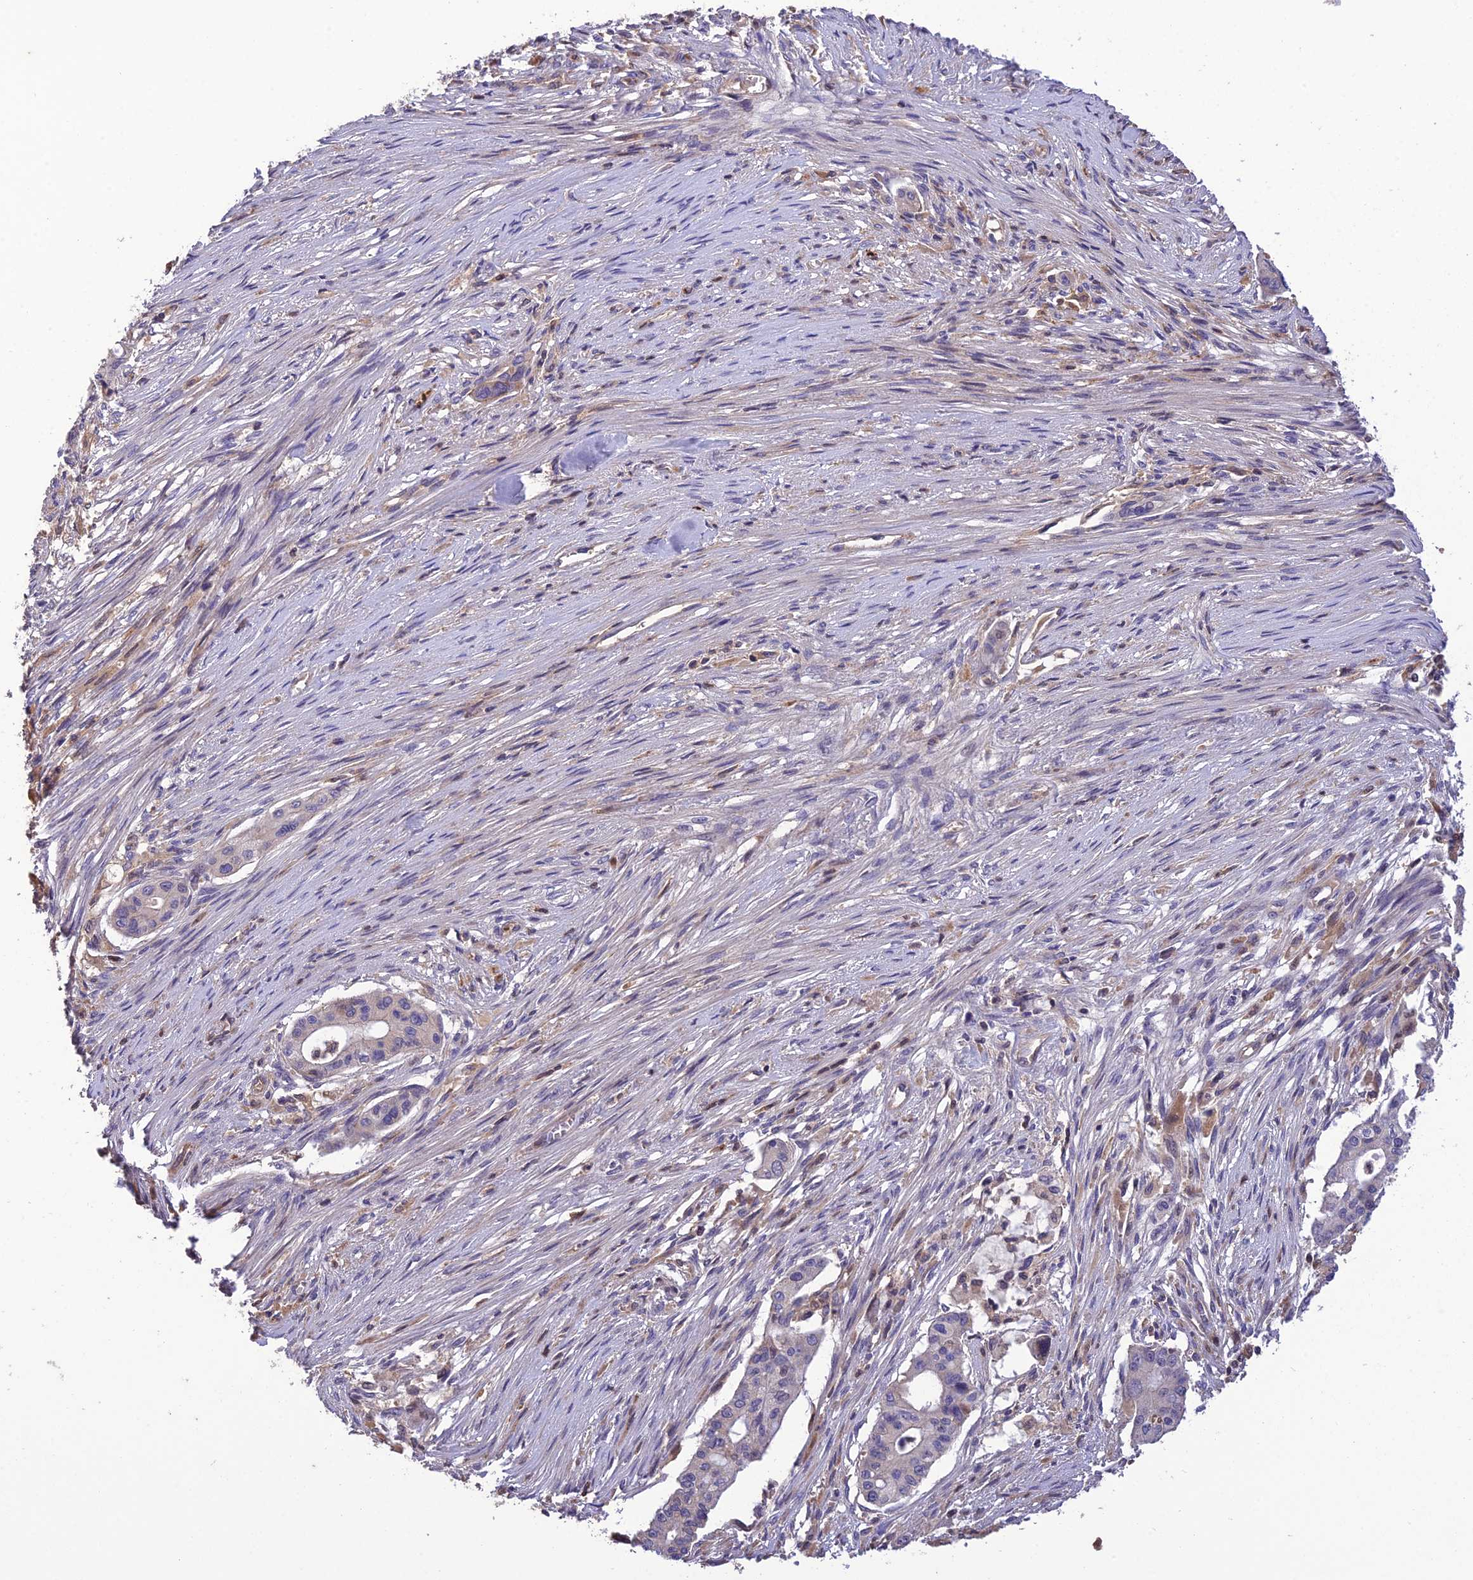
{"staining": {"intensity": "negative", "quantity": "none", "location": "none"}, "tissue": "pancreatic cancer", "cell_type": "Tumor cells", "image_type": "cancer", "snomed": [{"axis": "morphology", "description": "Adenocarcinoma, NOS"}, {"axis": "topography", "description": "Pancreas"}], "caption": "High power microscopy histopathology image of an immunohistochemistry photomicrograph of pancreatic cancer, revealing no significant staining in tumor cells. (DAB immunohistochemistry (IHC) with hematoxylin counter stain).", "gene": "MIOS", "patient": {"sex": "male", "age": 46}}